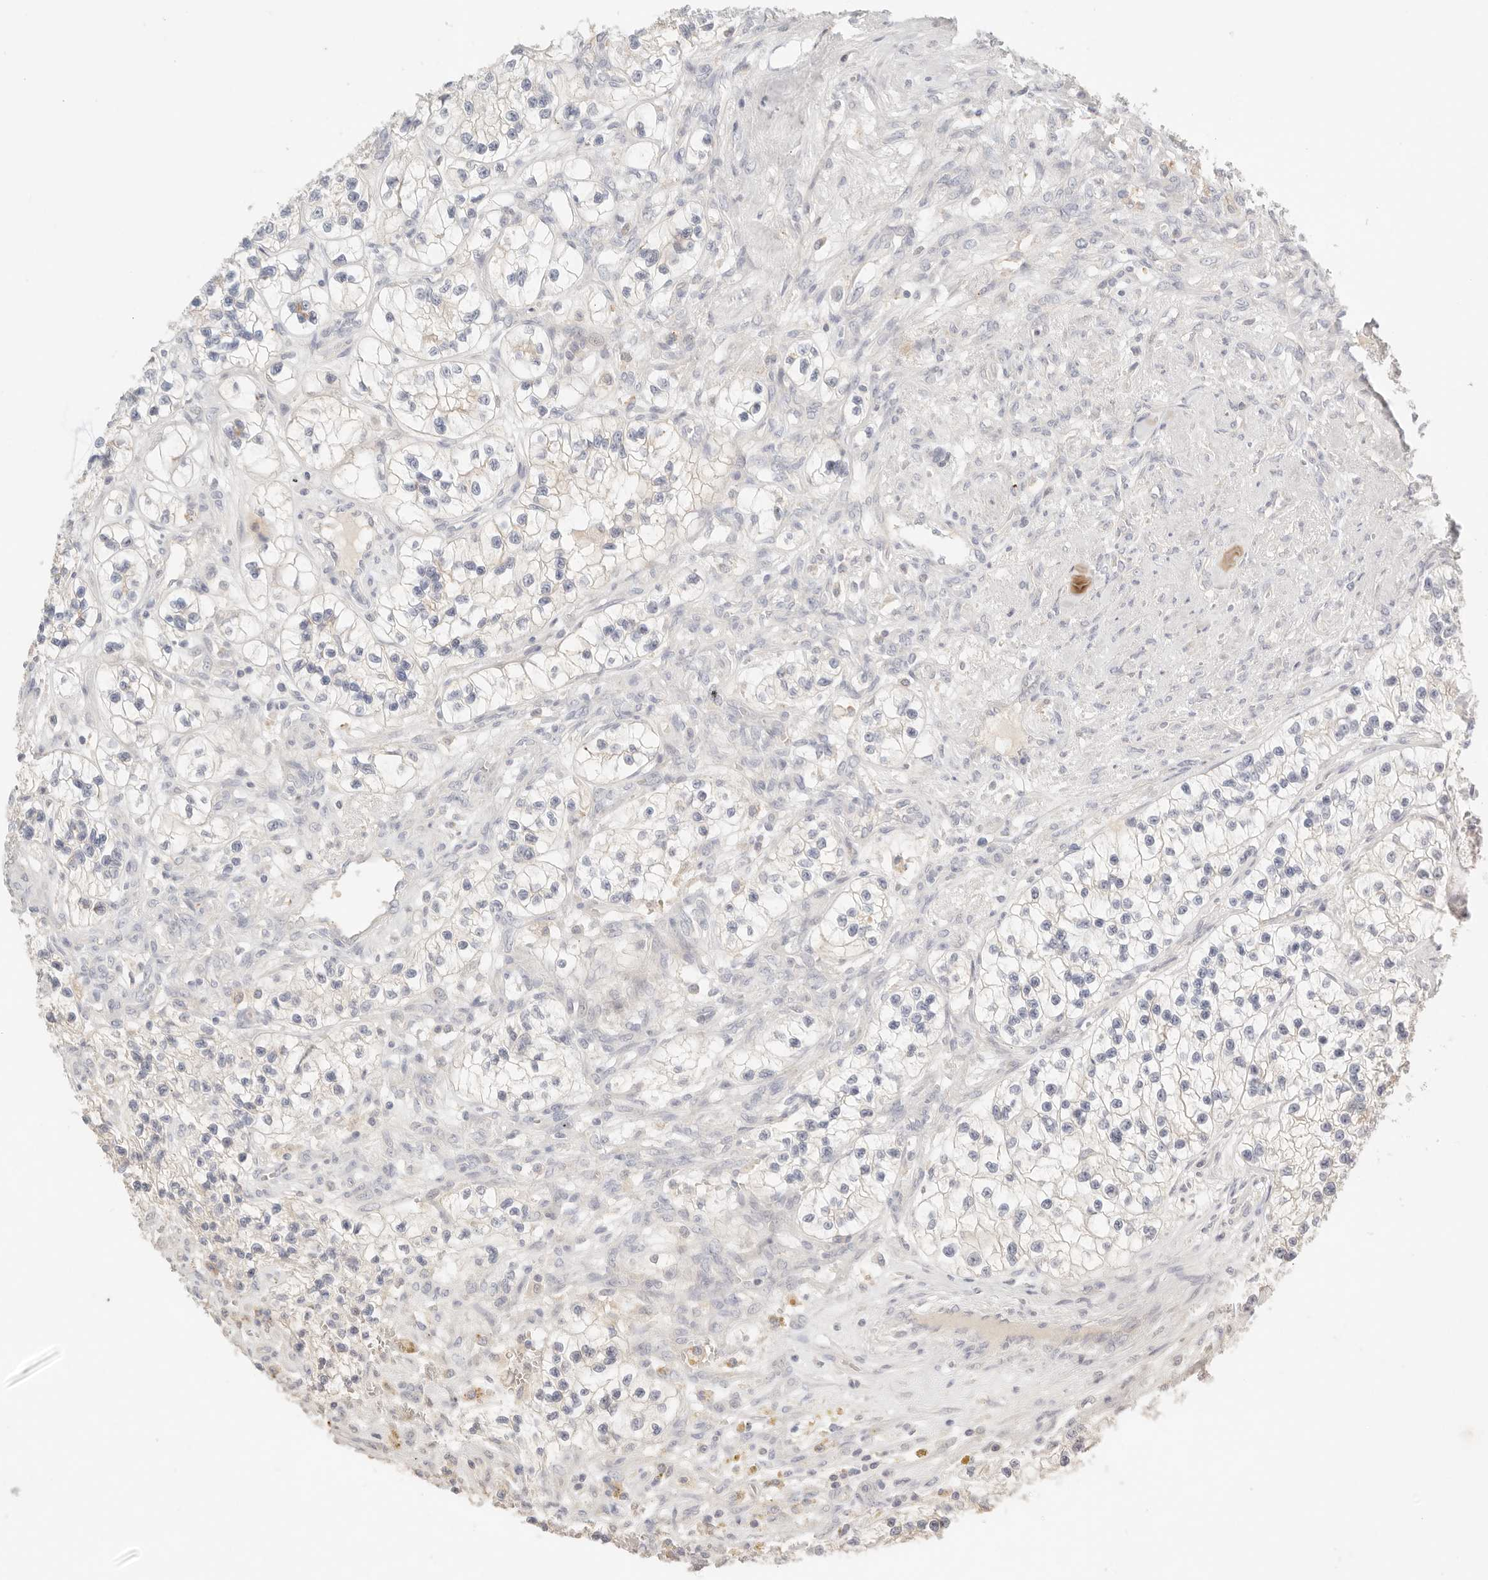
{"staining": {"intensity": "negative", "quantity": "none", "location": "none"}, "tissue": "renal cancer", "cell_type": "Tumor cells", "image_type": "cancer", "snomed": [{"axis": "morphology", "description": "Adenocarcinoma, NOS"}, {"axis": "topography", "description": "Kidney"}], "caption": "There is no significant expression in tumor cells of renal cancer.", "gene": "CEP120", "patient": {"sex": "female", "age": 57}}